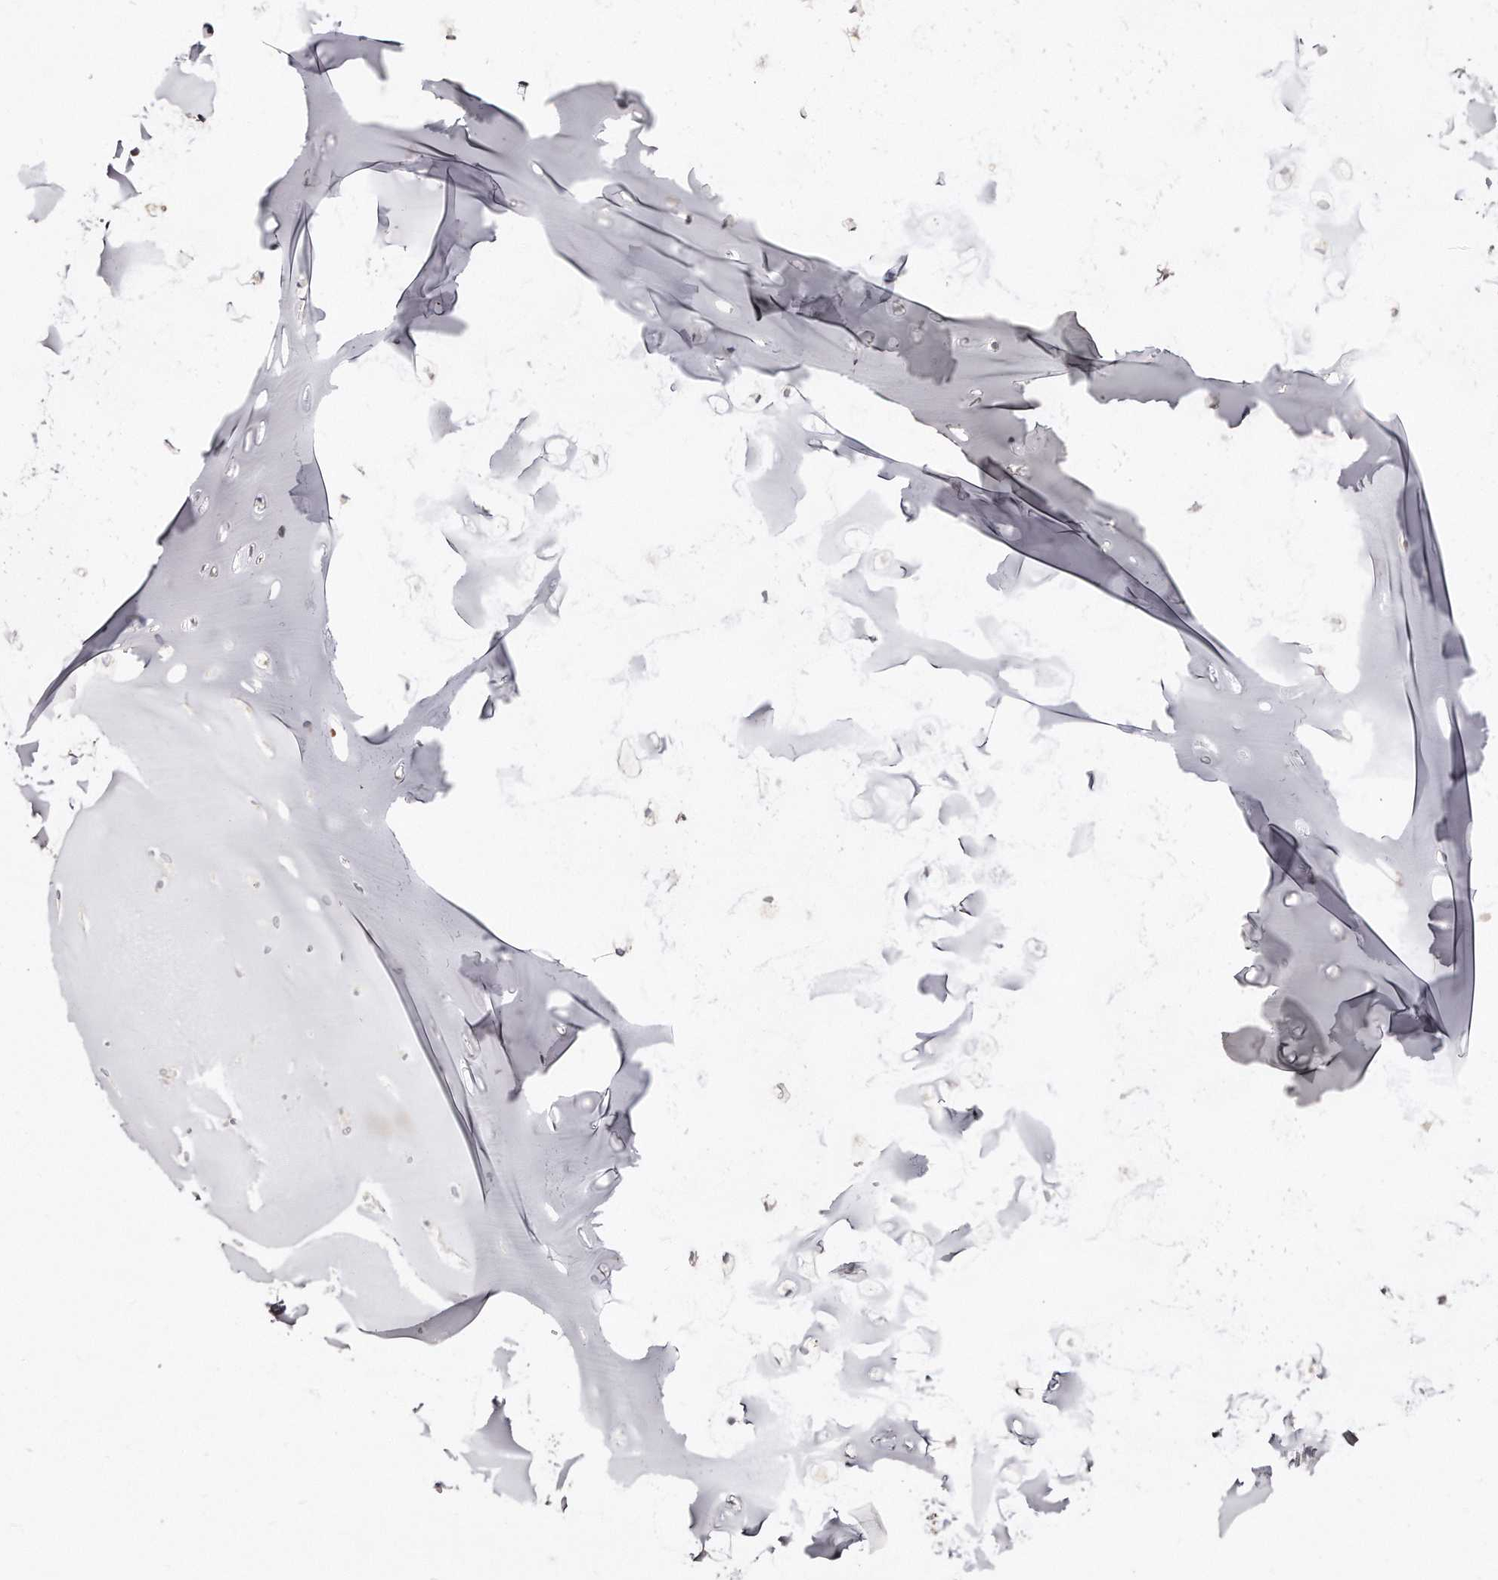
{"staining": {"intensity": "weak", "quantity": "<25%", "location": "nuclear"}, "tissue": "adipose tissue", "cell_type": "Adipocytes", "image_type": "normal", "snomed": [{"axis": "morphology", "description": "Normal tissue, NOS"}, {"axis": "morphology", "description": "Basal cell carcinoma"}, {"axis": "topography", "description": "Cartilage tissue"}, {"axis": "topography", "description": "Nasopharynx"}, {"axis": "topography", "description": "Oral tissue"}], "caption": "DAB immunohistochemical staining of benign human adipose tissue reveals no significant staining in adipocytes.", "gene": "CASZ1", "patient": {"sex": "female", "age": 77}}